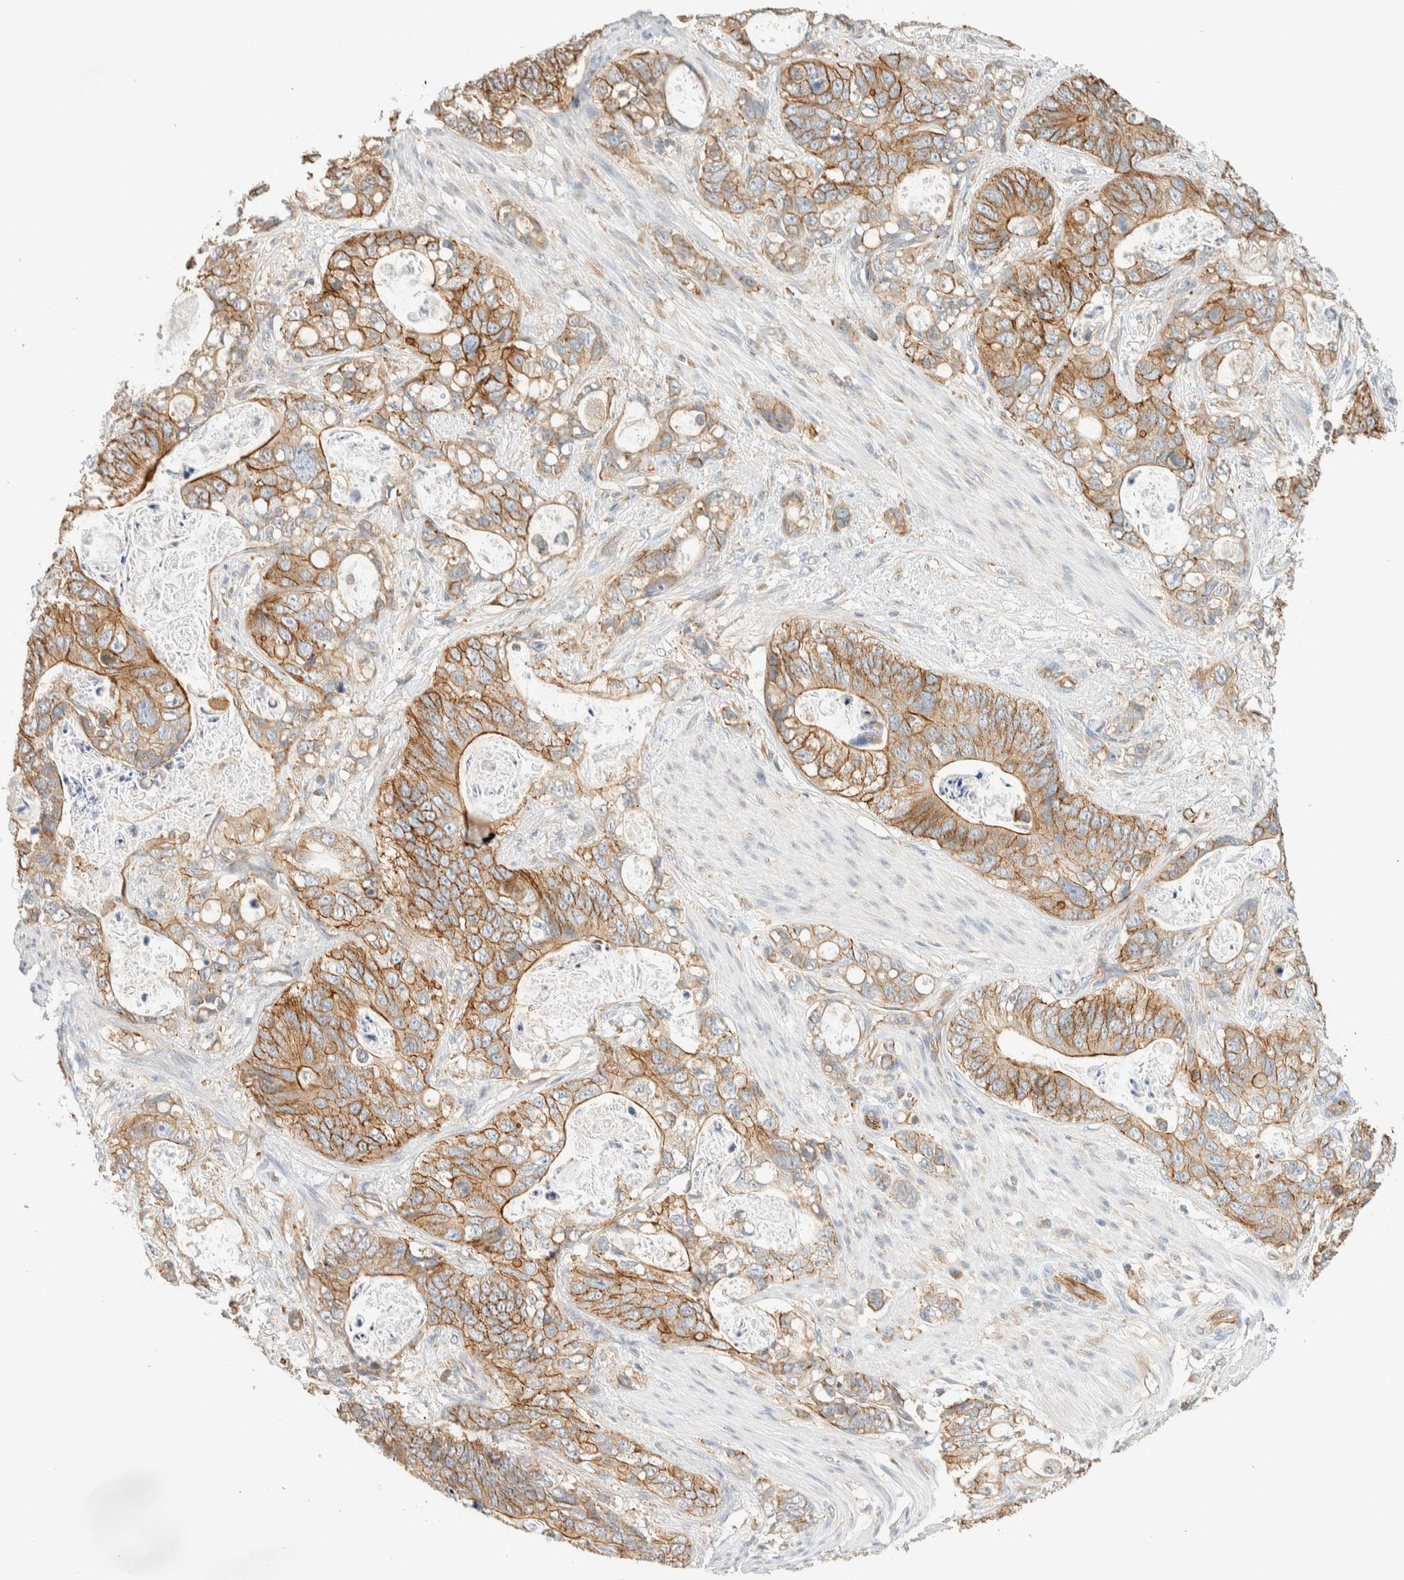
{"staining": {"intensity": "moderate", "quantity": ">75%", "location": "cytoplasmic/membranous"}, "tissue": "stomach cancer", "cell_type": "Tumor cells", "image_type": "cancer", "snomed": [{"axis": "morphology", "description": "Normal tissue, NOS"}, {"axis": "morphology", "description": "Adenocarcinoma, NOS"}, {"axis": "topography", "description": "Stomach"}], "caption": "Stomach cancer stained with DAB immunohistochemistry (IHC) demonstrates medium levels of moderate cytoplasmic/membranous positivity in approximately >75% of tumor cells. (DAB (3,3'-diaminobenzidine) IHC, brown staining for protein, blue staining for nuclei).", "gene": "LIMA1", "patient": {"sex": "female", "age": 89}}